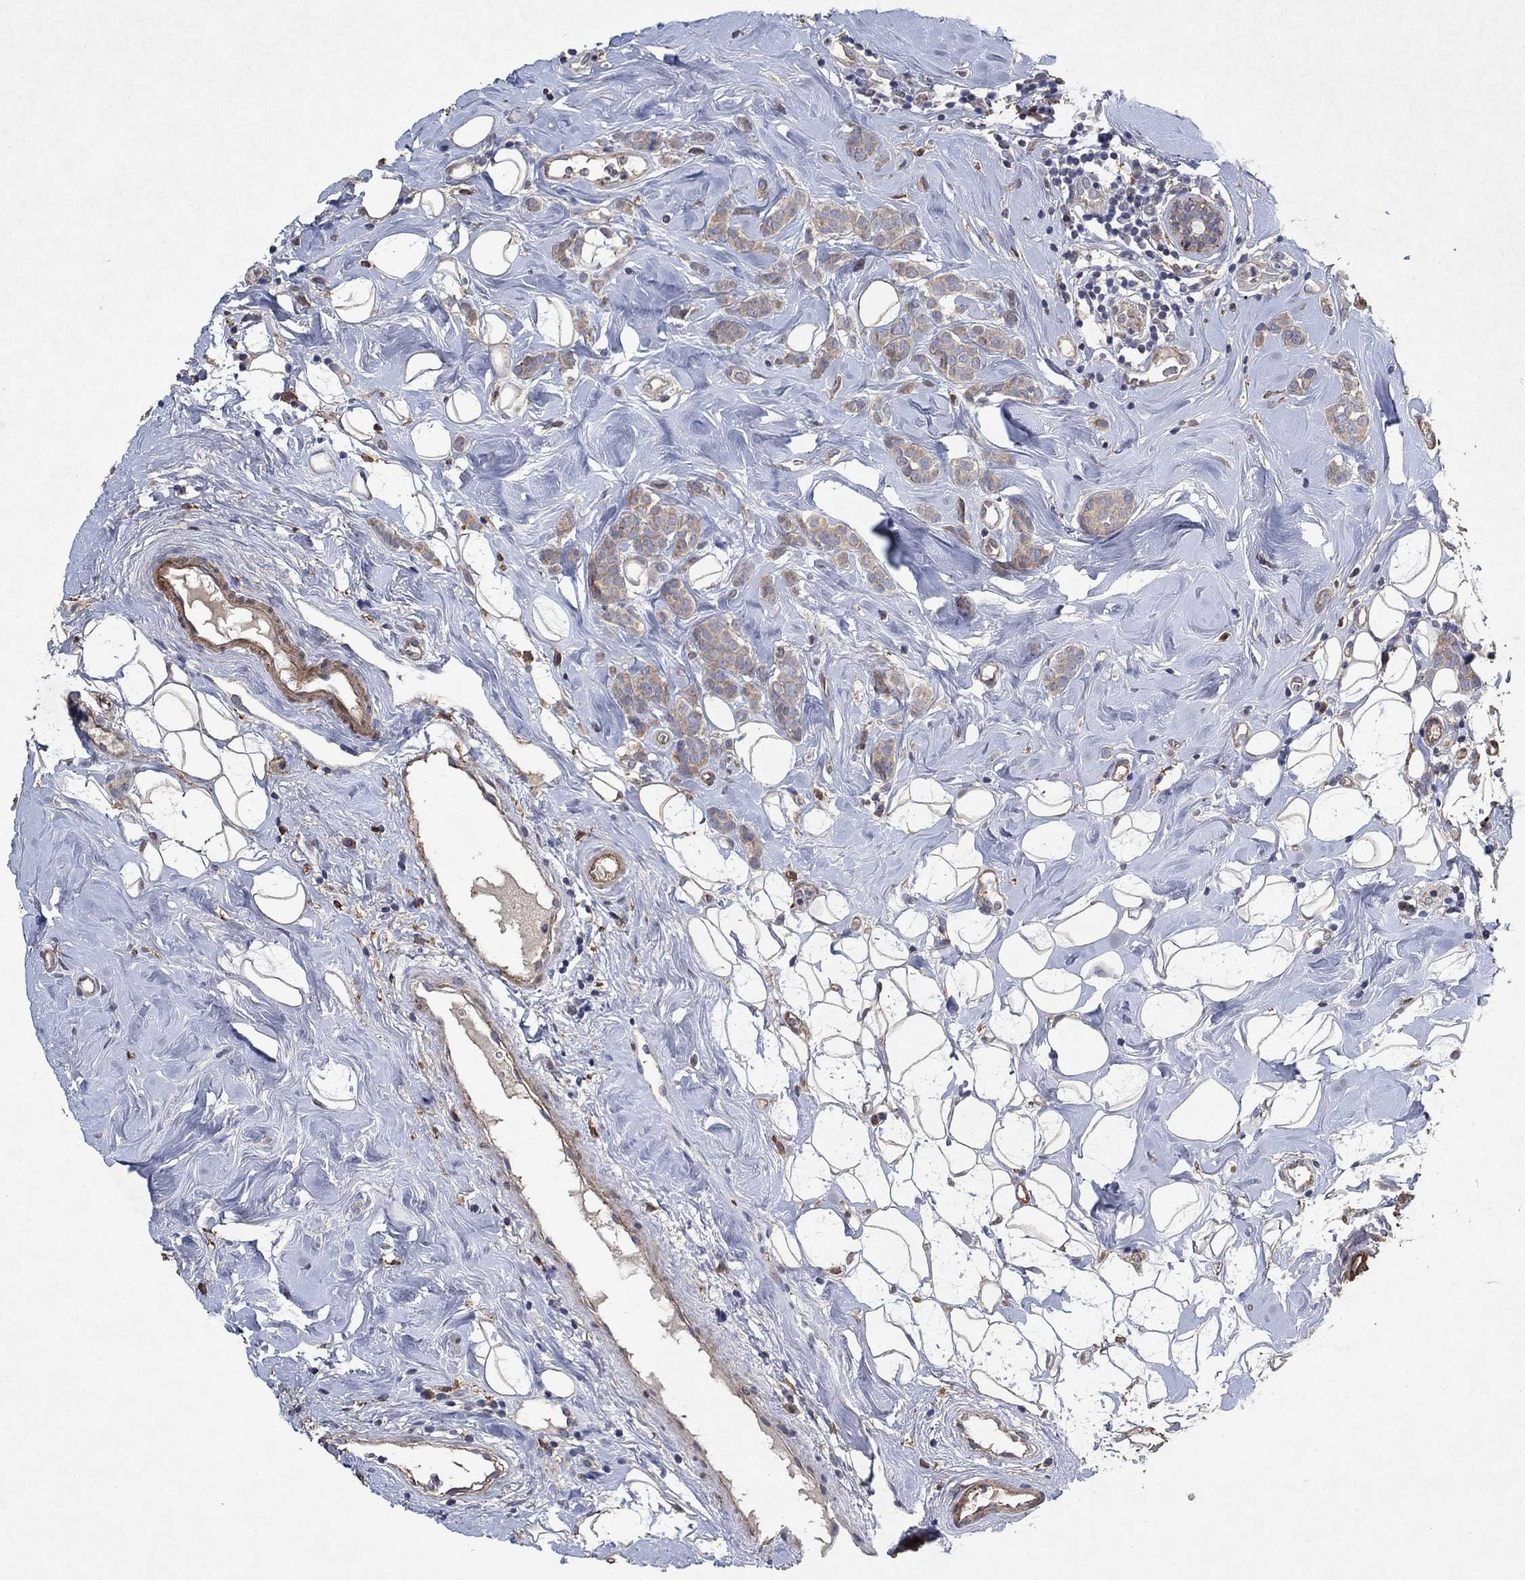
{"staining": {"intensity": "weak", "quantity": ">75%", "location": "cytoplasmic/membranous"}, "tissue": "breast cancer", "cell_type": "Tumor cells", "image_type": "cancer", "snomed": [{"axis": "morphology", "description": "Lobular carcinoma"}, {"axis": "topography", "description": "Breast"}], "caption": "Immunohistochemistry of human breast lobular carcinoma exhibits low levels of weak cytoplasmic/membranous expression in about >75% of tumor cells.", "gene": "FRG1", "patient": {"sex": "female", "age": 49}}